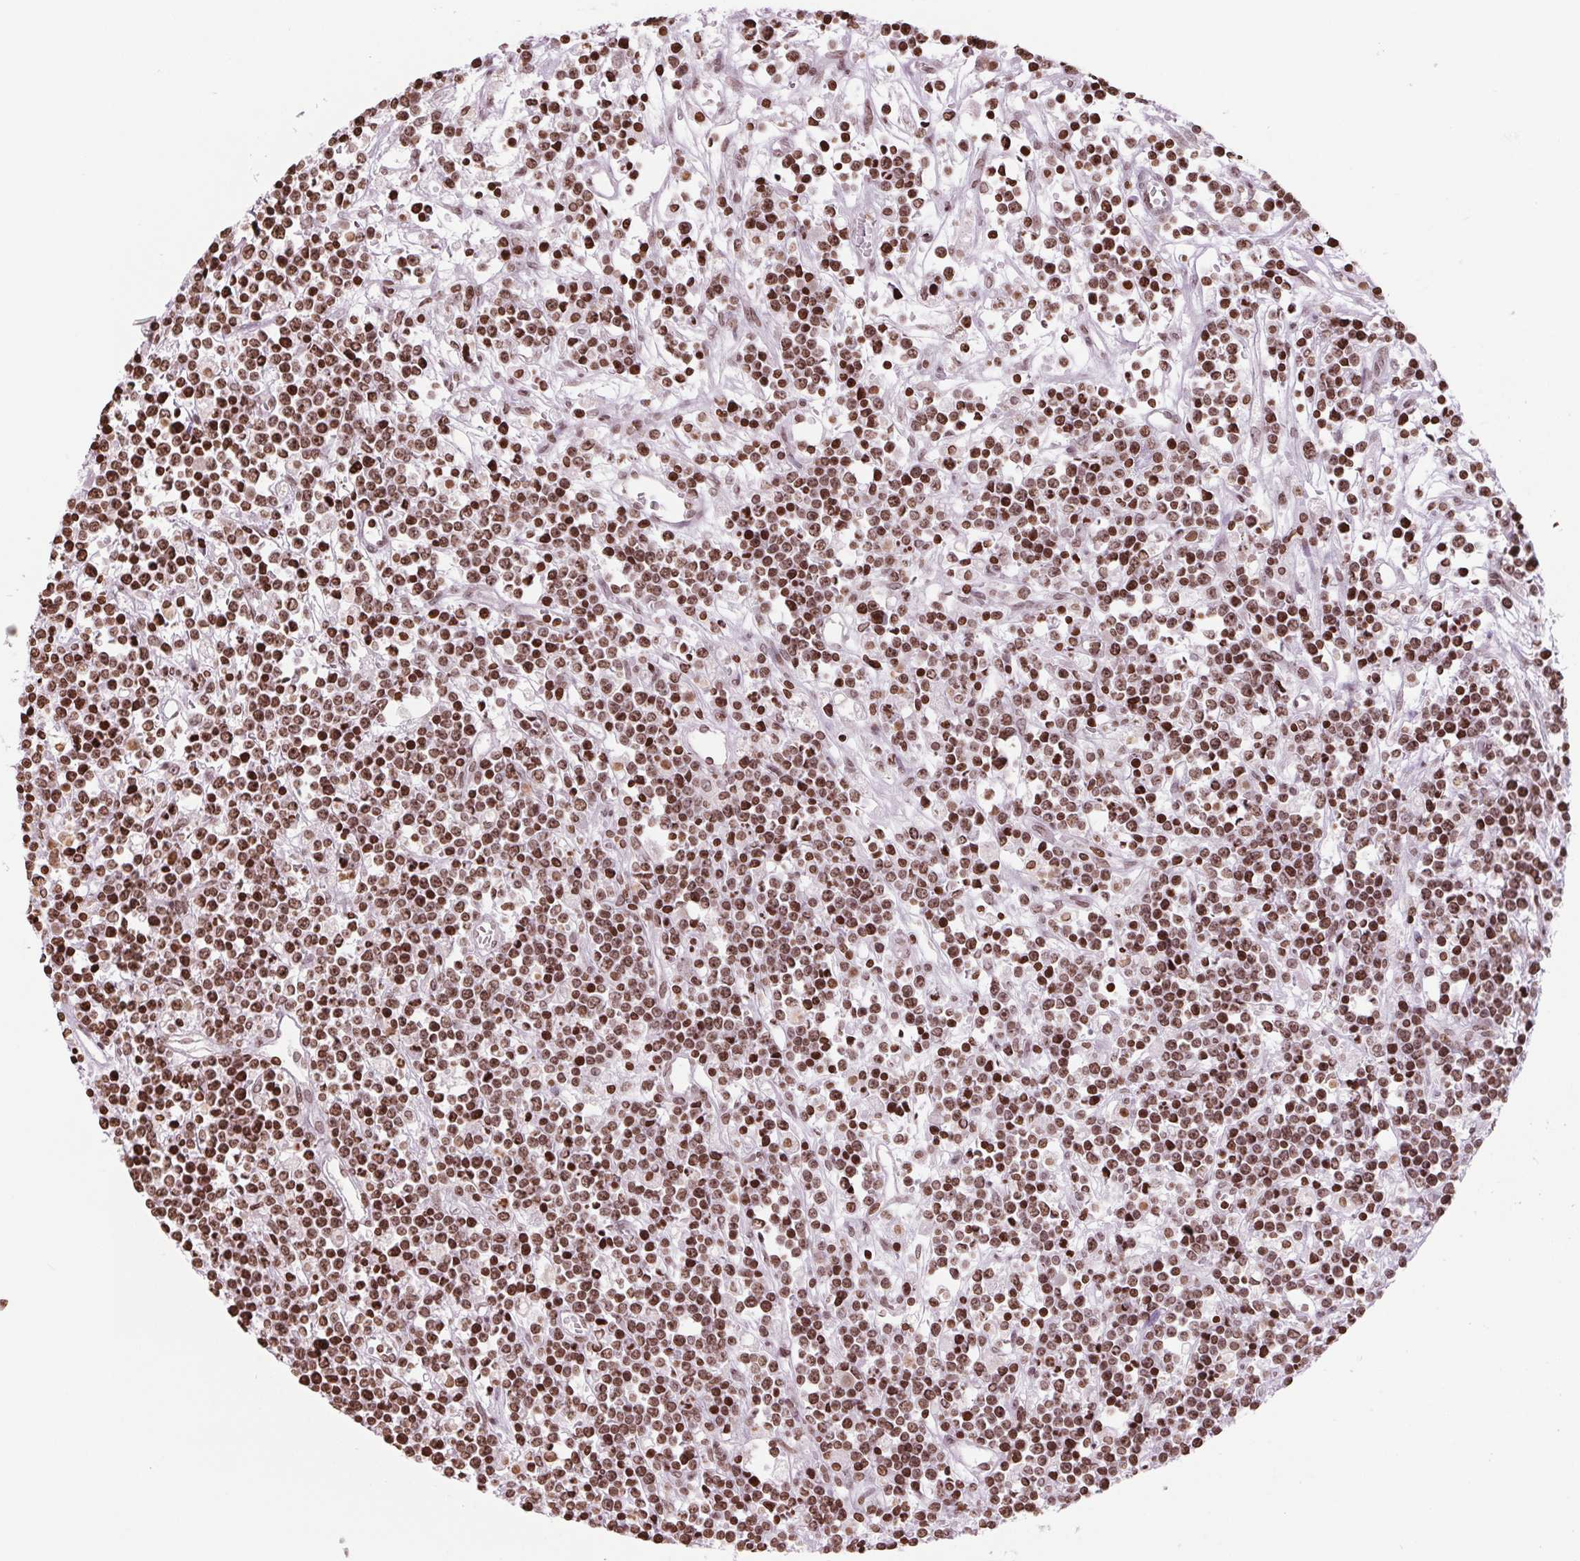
{"staining": {"intensity": "strong", "quantity": ">75%", "location": "nuclear"}, "tissue": "lymphoma", "cell_type": "Tumor cells", "image_type": "cancer", "snomed": [{"axis": "morphology", "description": "Malignant lymphoma, non-Hodgkin's type, High grade"}, {"axis": "topography", "description": "Ovary"}], "caption": "Immunohistochemical staining of high-grade malignant lymphoma, non-Hodgkin's type exhibits high levels of strong nuclear staining in about >75% of tumor cells.", "gene": "SMIM12", "patient": {"sex": "female", "age": 56}}